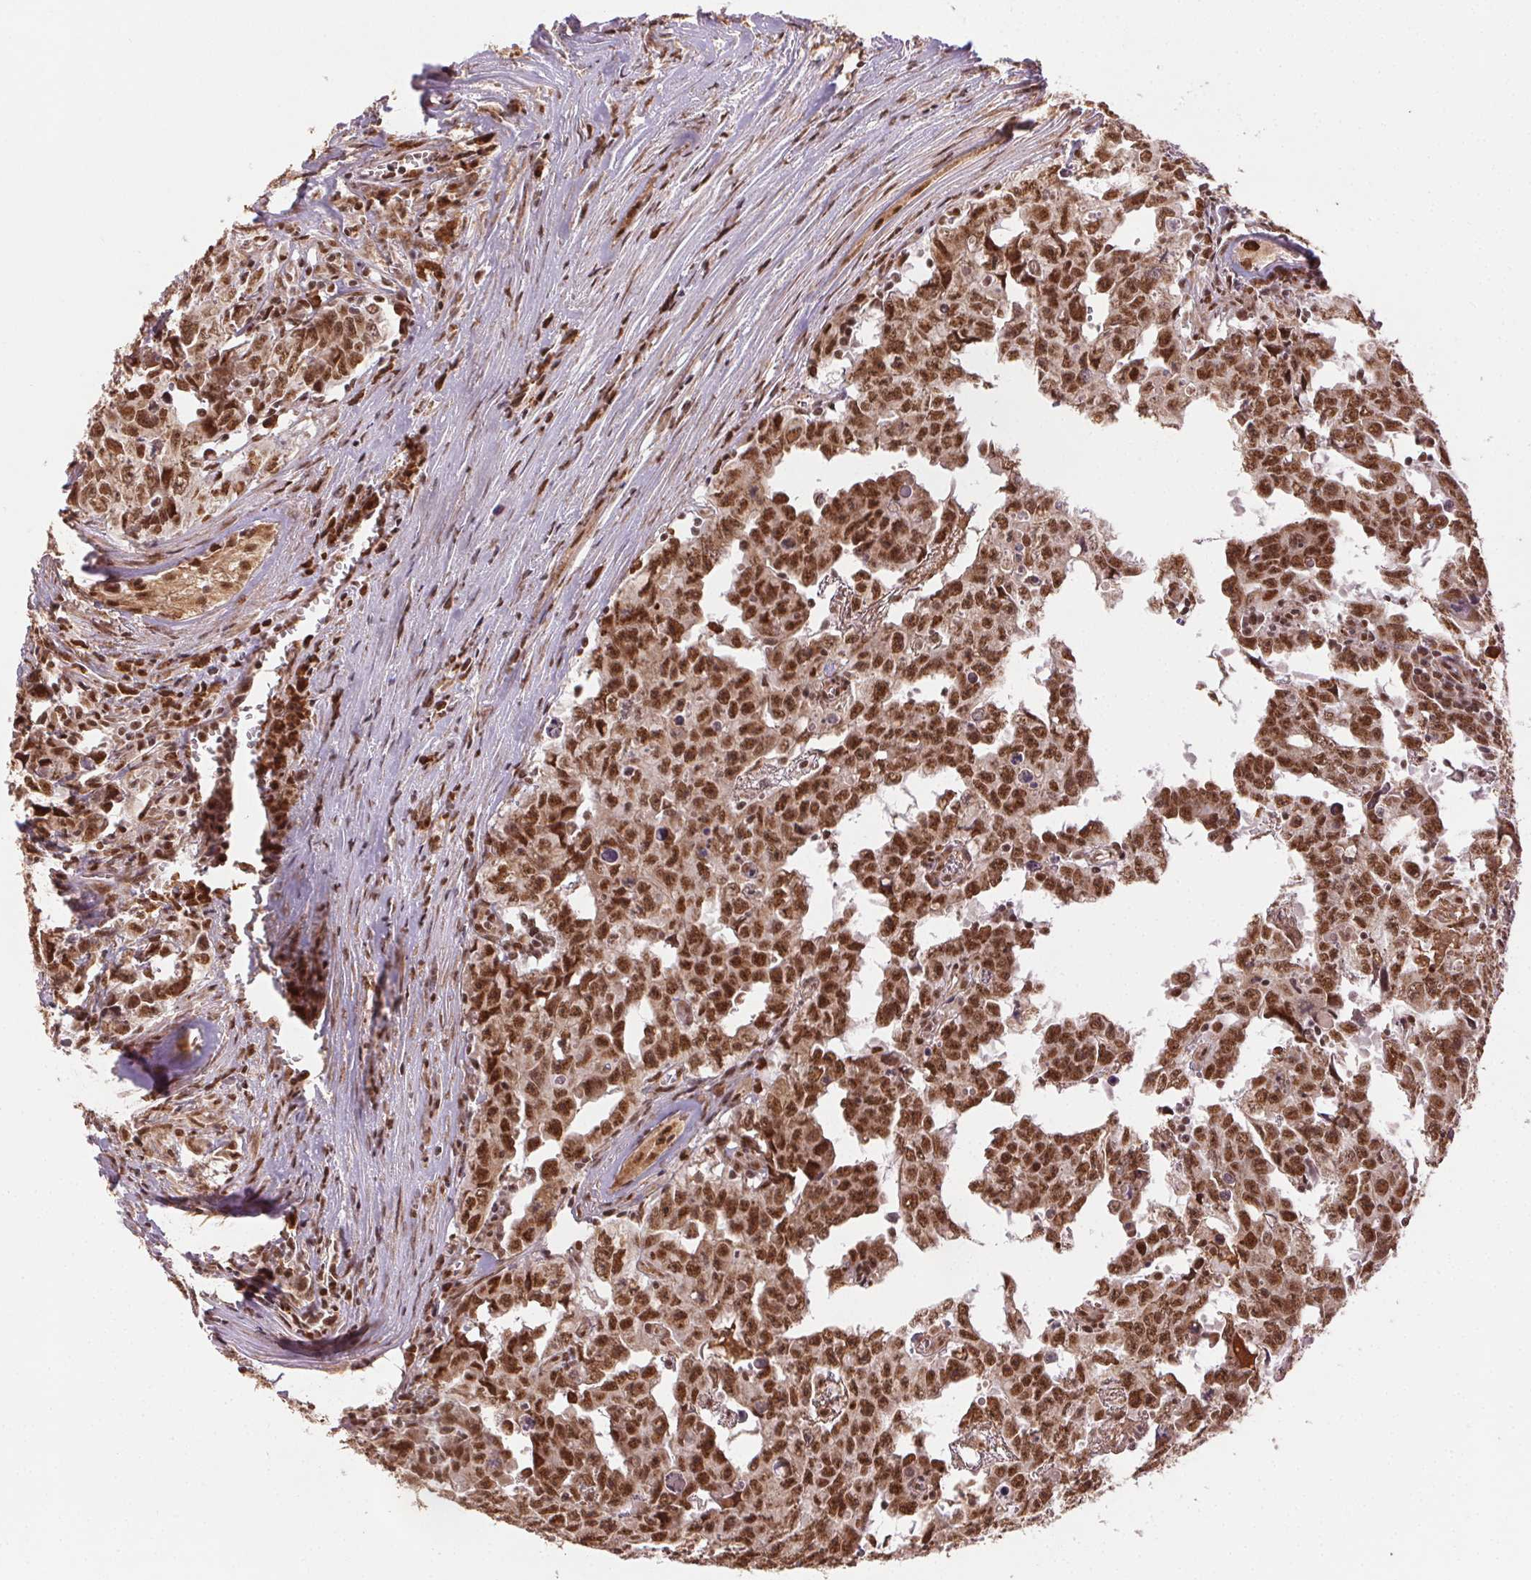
{"staining": {"intensity": "strong", "quantity": ">75%", "location": "nuclear"}, "tissue": "testis cancer", "cell_type": "Tumor cells", "image_type": "cancer", "snomed": [{"axis": "morphology", "description": "Carcinoma, Embryonal, NOS"}, {"axis": "topography", "description": "Testis"}], "caption": "DAB (3,3'-diaminobenzidine) immunohistochemical staining of human testis cancer displays strong nuclear protein staining in approximately >75% of tumor cells. (DAB IHC with brightfield microscopy, high magnification).", "gene": "TREML4", "patient": {"sex": "male", "age": 22}}